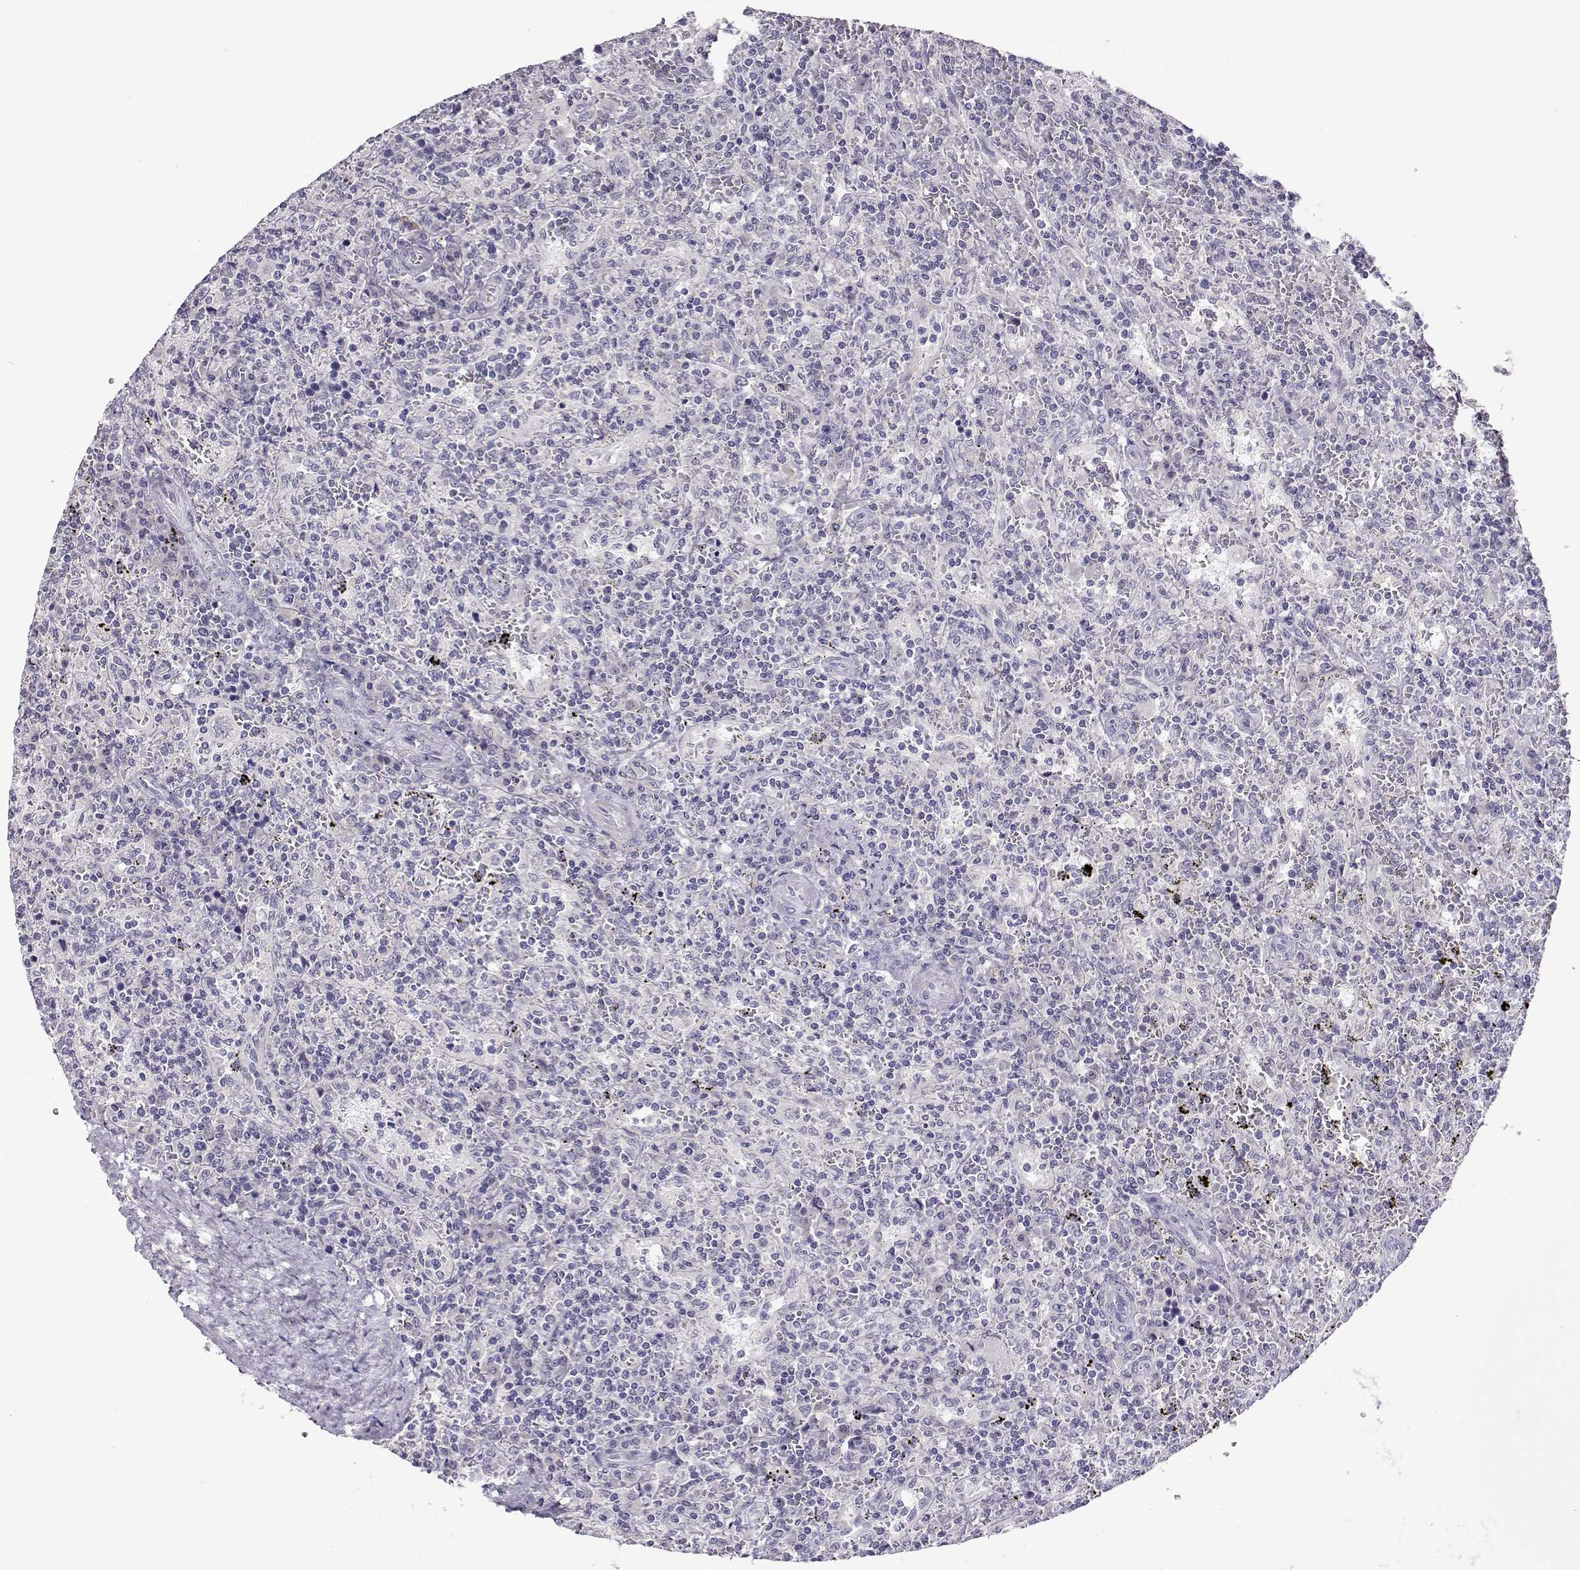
{"staining": {"intensity": "negative", "quantity": "none", "location": "none"}, "tissue": "lymphoma", "cell_type": "Tumor cells", "image_type": "cancer", "snomed": [{"axis": "morphology", "description": "Malignant lymphoma, non-Hodgkin's type, Low grade"}, {"axis": "topography", "description": "Spleen"}], "caption": "Tumor cells are negative for protein expression in human lymphoma.", "gene": "RHOXF2", "patient": {"sex": "male", "age": 62}}